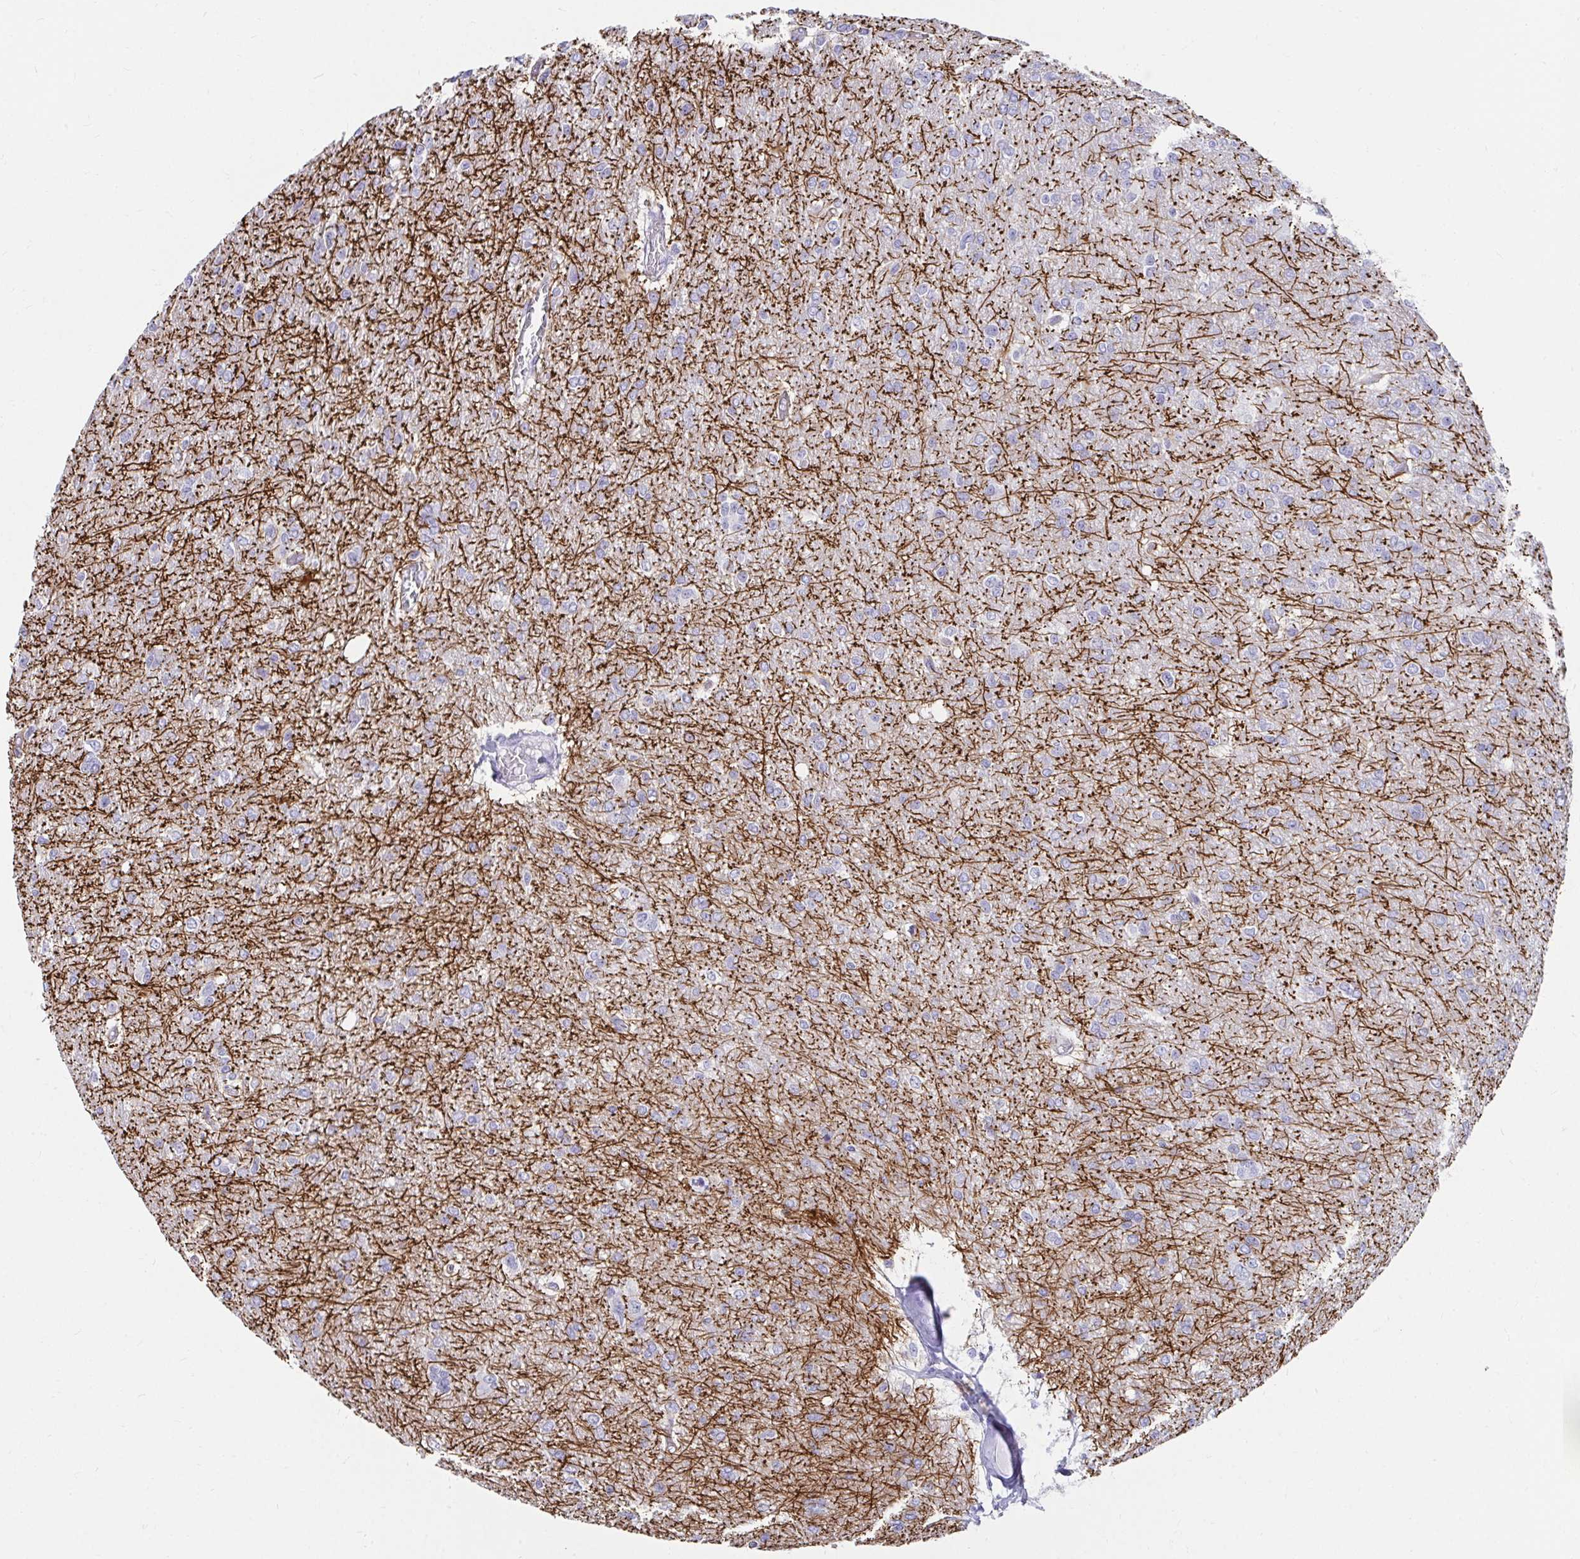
{"staining": {"intensity": "negative", "quantity": "none", "location": "none"}, "tissue": "glioma", "cell_type": "Tumor cells", "image_type": "cancer", "snomed": [{"axis": "morphology", "description": "Glioma, malignant, Low grade"}, {"axis": "topography", "description": "Brain"}], "caption": "Immunohistochemistry (IHC) of malignant glioma (low-grade) reveals no expression in tumor cells.", "gene": "C19orf81", "patient": {"sex": "male", "age": 26}}